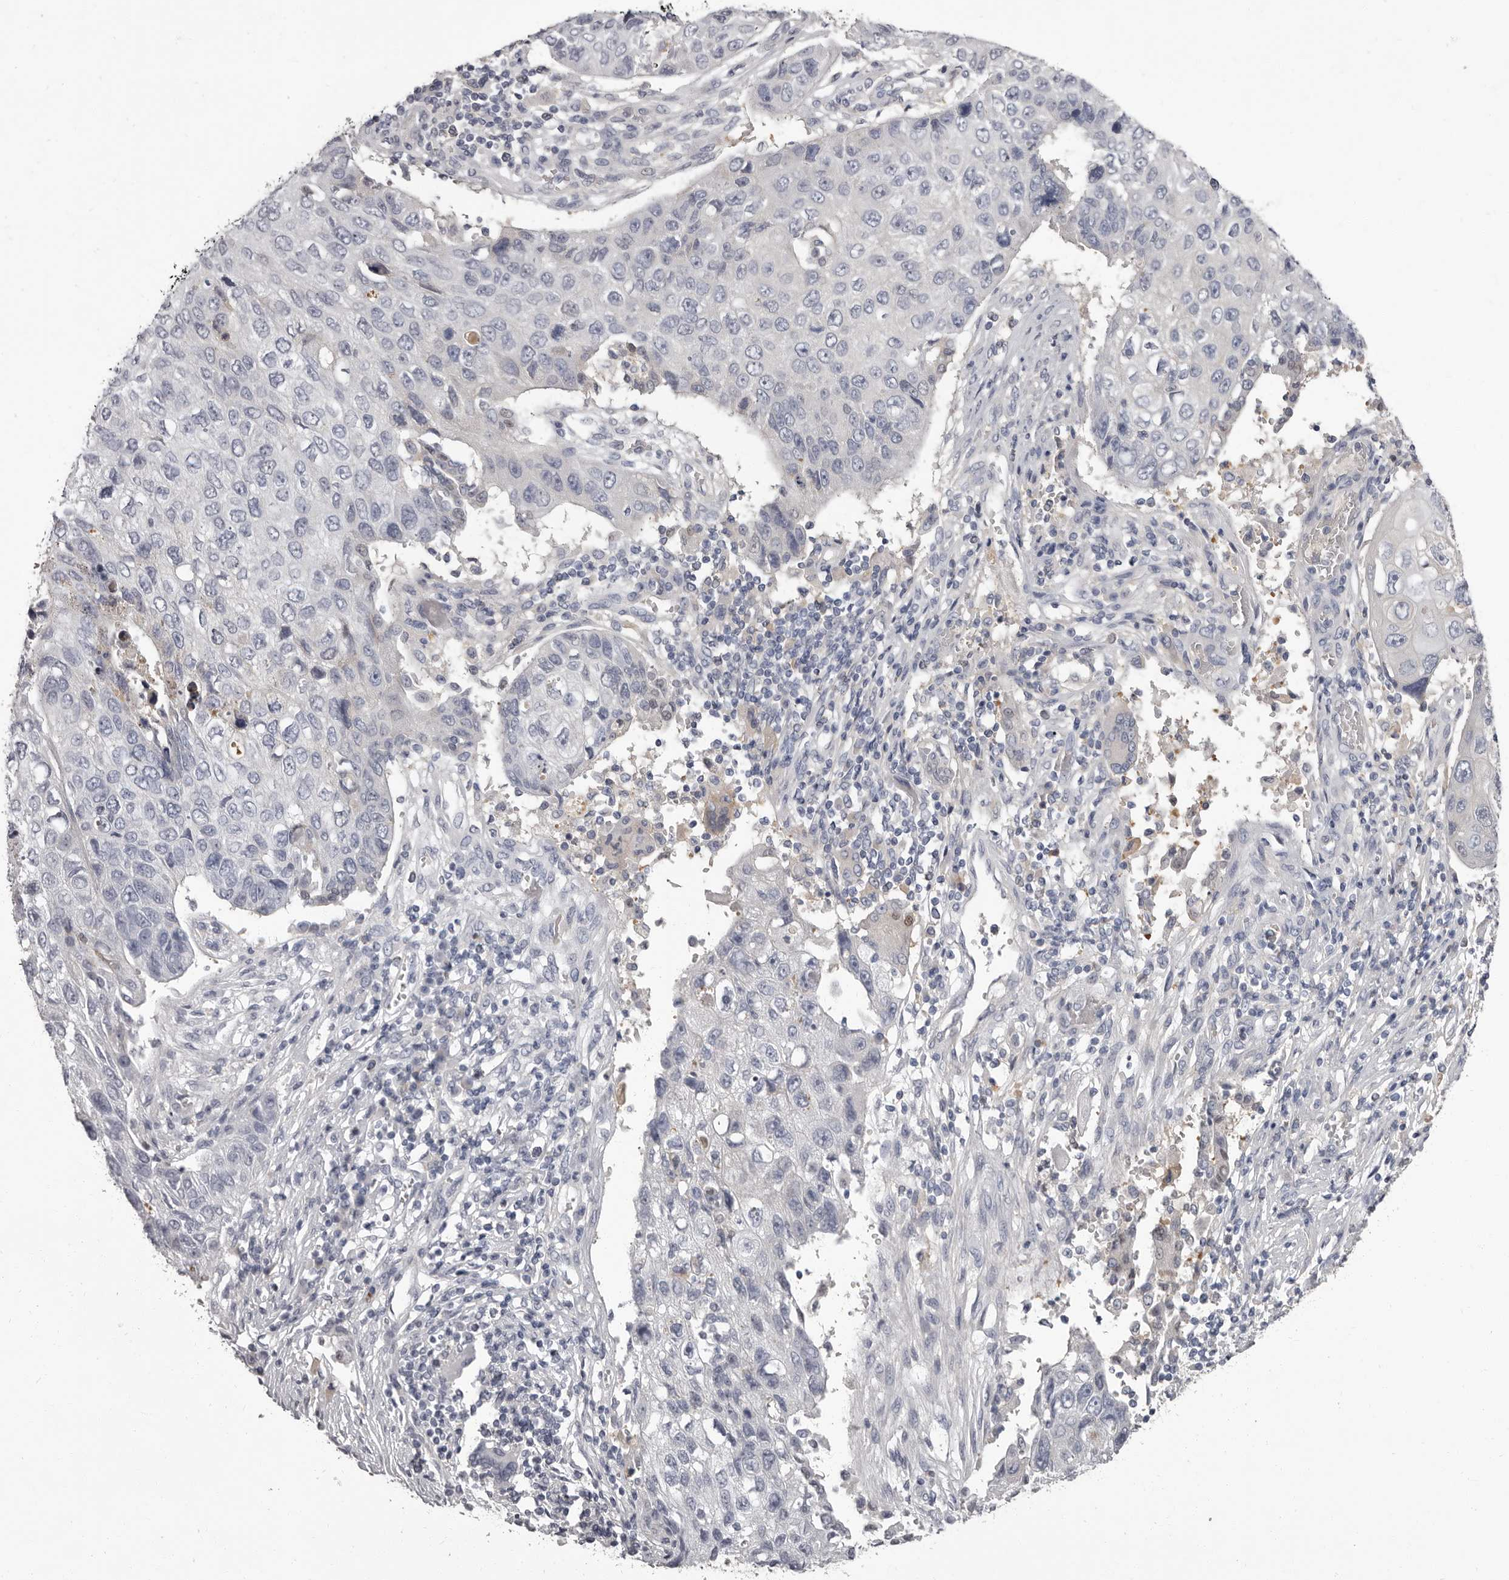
{"staining": {"intensity": "negative", "quantity": "none", "location": "none"}, "tissue": "lung cancer", "cell_type": "Tumor cells", "image_type": "cancer", "snomed": [{"axis": "morphology", "description": "Squamous cell carcinoma, NOS"}, {"axis": "topography", "description": "Lung"}], "caption": "Lung cancer stained for a protein using immunohistochemistry shows no expression tumor cells.", "gene": "APEH", "patient": {"sex": "male", "age": 61}}